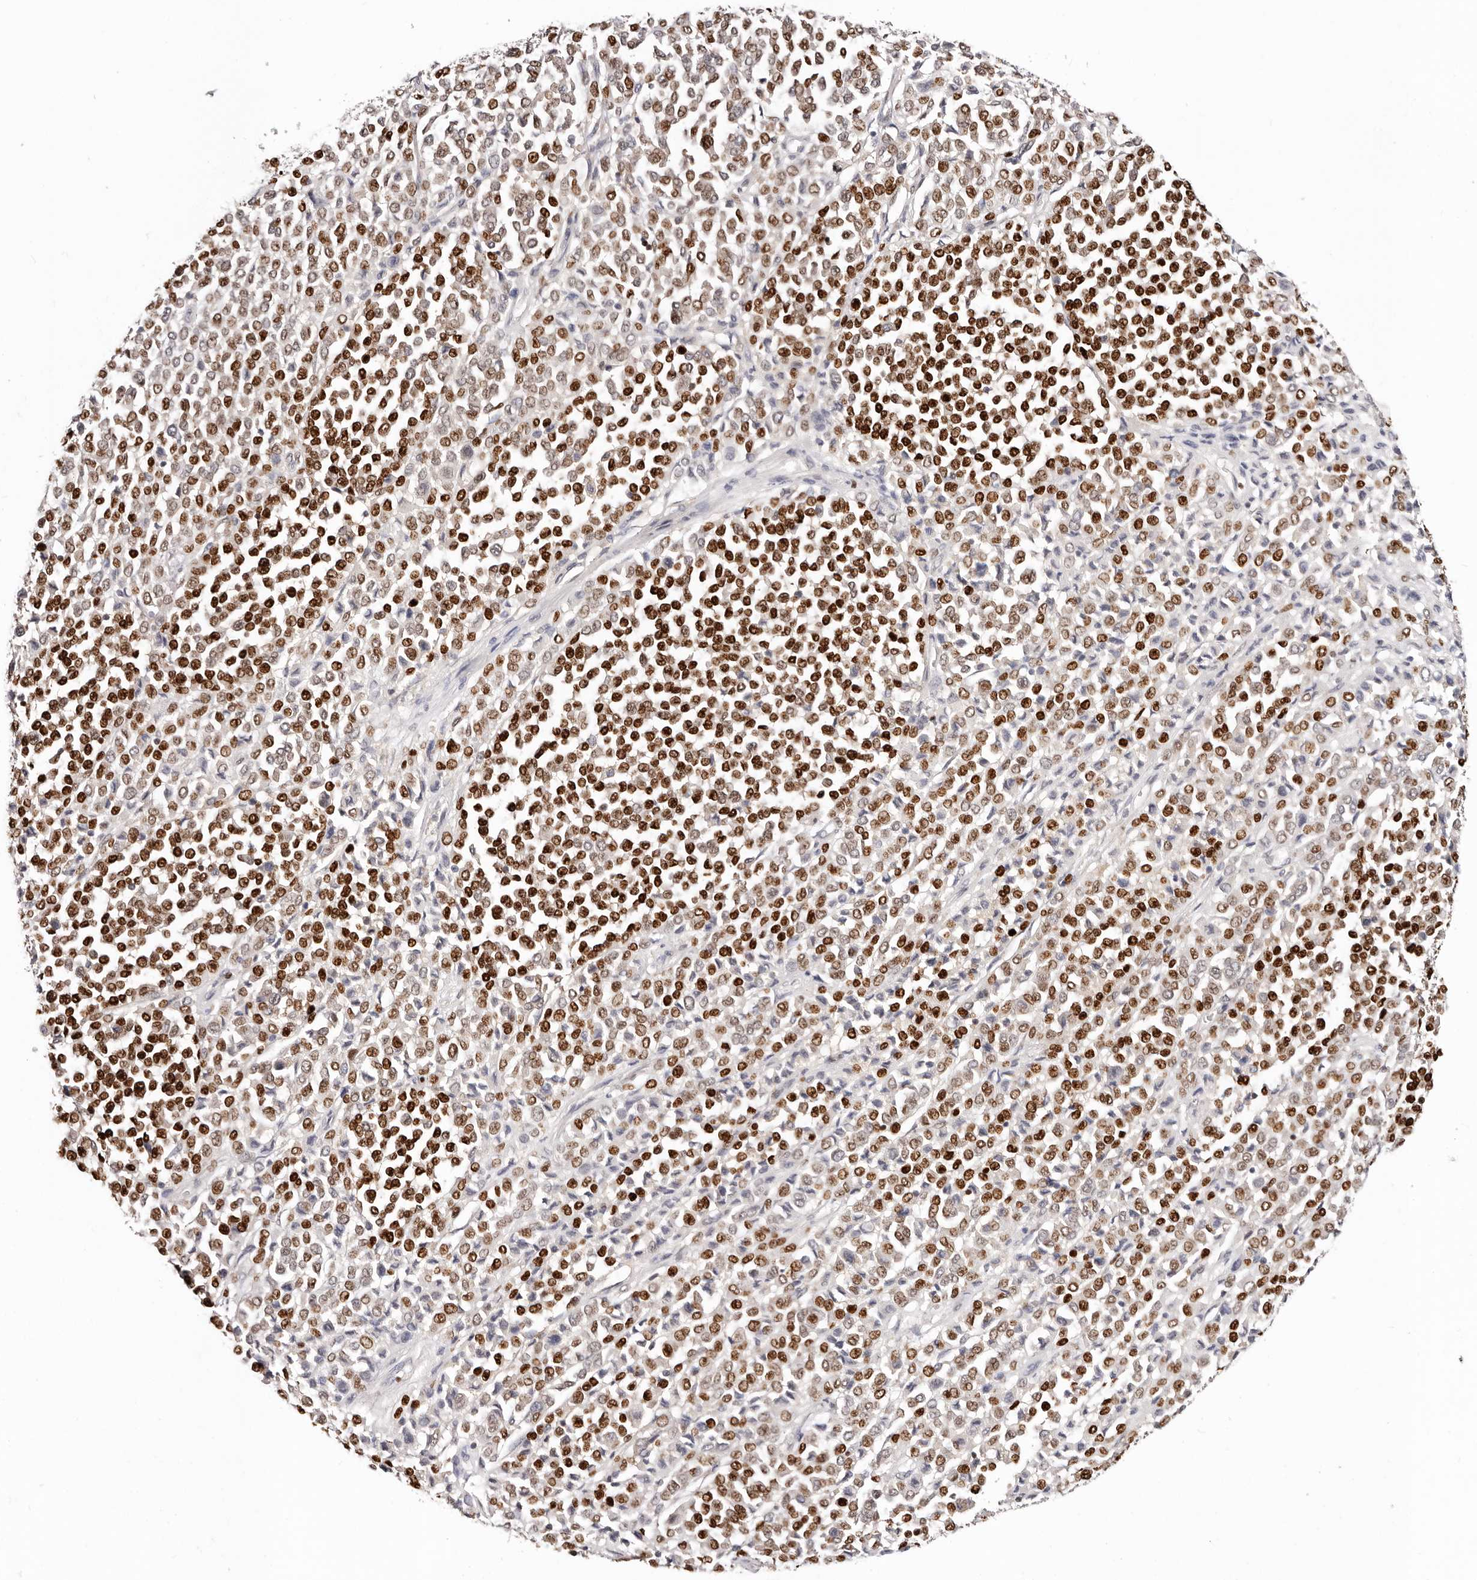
{"staining": {"intensity": "strong", "quantity": ">75%", "location": "nuclear"}, "tissue": "melanoma", "cell_type": "Tumor cells", "image_type": "cancer", "snomed": [{"axis": "morphology", "description": "Malignant melanoma, Metastatic site"}, {"axis": "topography", "description": "Pancreas"}], "caption": "Melanoma was stained to show a protein in brown. There is high levels of strong nuclear staining in approximately >75% of tumor cells.", "gene": "IQGAP3", "patient": {"sex": "female", "age": 30}}